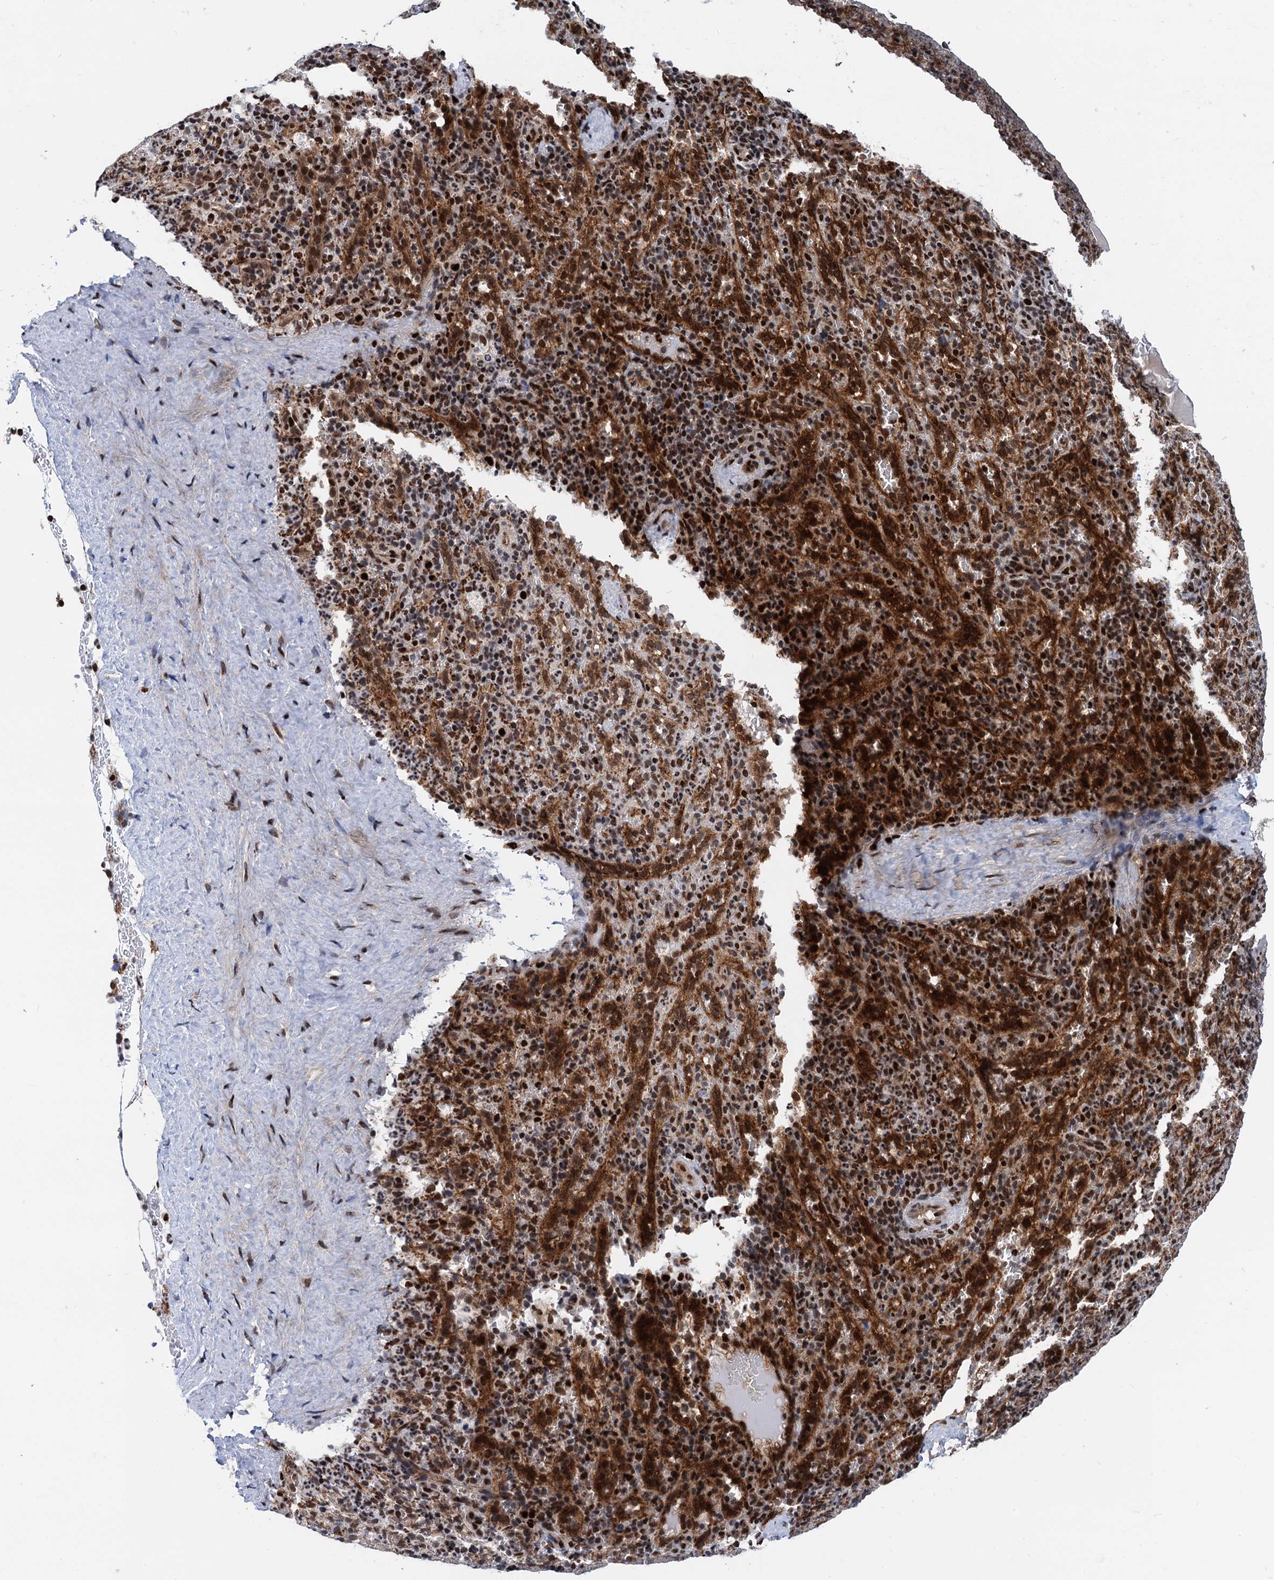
{"staining": {"intensity": "strong", "quantity": "25%-75%", "location": "nuclear"}, "tissue": "spleen", "cell_type": "Cells in red pulp", "image_type": "normal", "snomed": [{"axis": "morphology", "description": "Normal tissue, NOS"}, {"axis": "topography", "description": "Spleen"}], "caption": "Strong nuclear expression for a protein is present in approximately 25%-75% of cells in red pulp of normal spleen using immunohistochemistry (IHC).", "gene": "PPP4R1", "patient": {"sex": "female", "age": 21}}